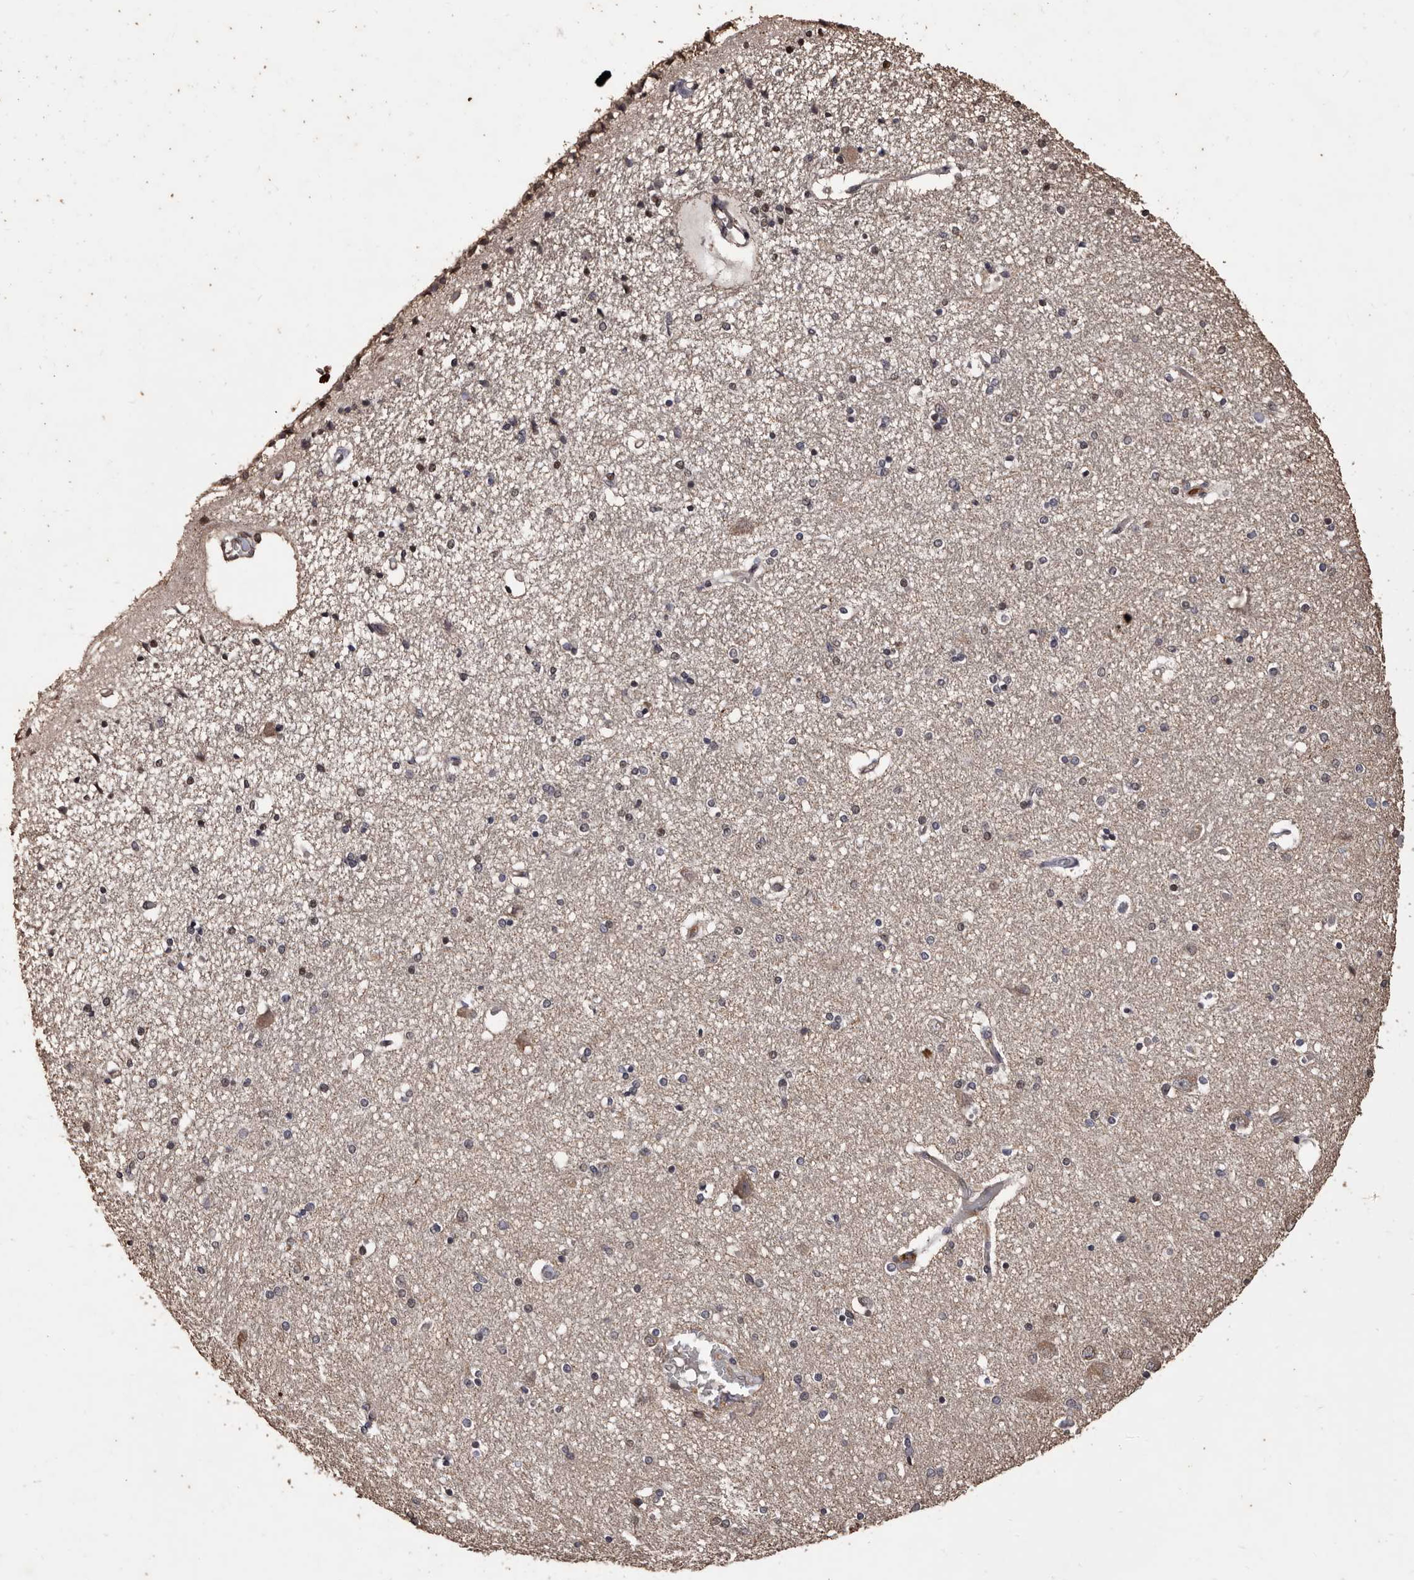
{"staining": {"intensity": "moderate", "quantity": "<25%", "location": "cytoplasmic/membranous"}, "tissue": "hippocampus", "cell_type": "Glial cells", "image_type": "normal", "snomed": [{"axis": "morphology", "description": "Normal tissue, NOS"}, {"axis": "topography", "description": "Hippocampus"}], "caption": "Moderate cytoplasmic/membranous staining is seen in approximately <25% of glial cells in unremarkable hippocampus.", "gene": "NAV1", "patient": {"sex": "female", "age": 54}}